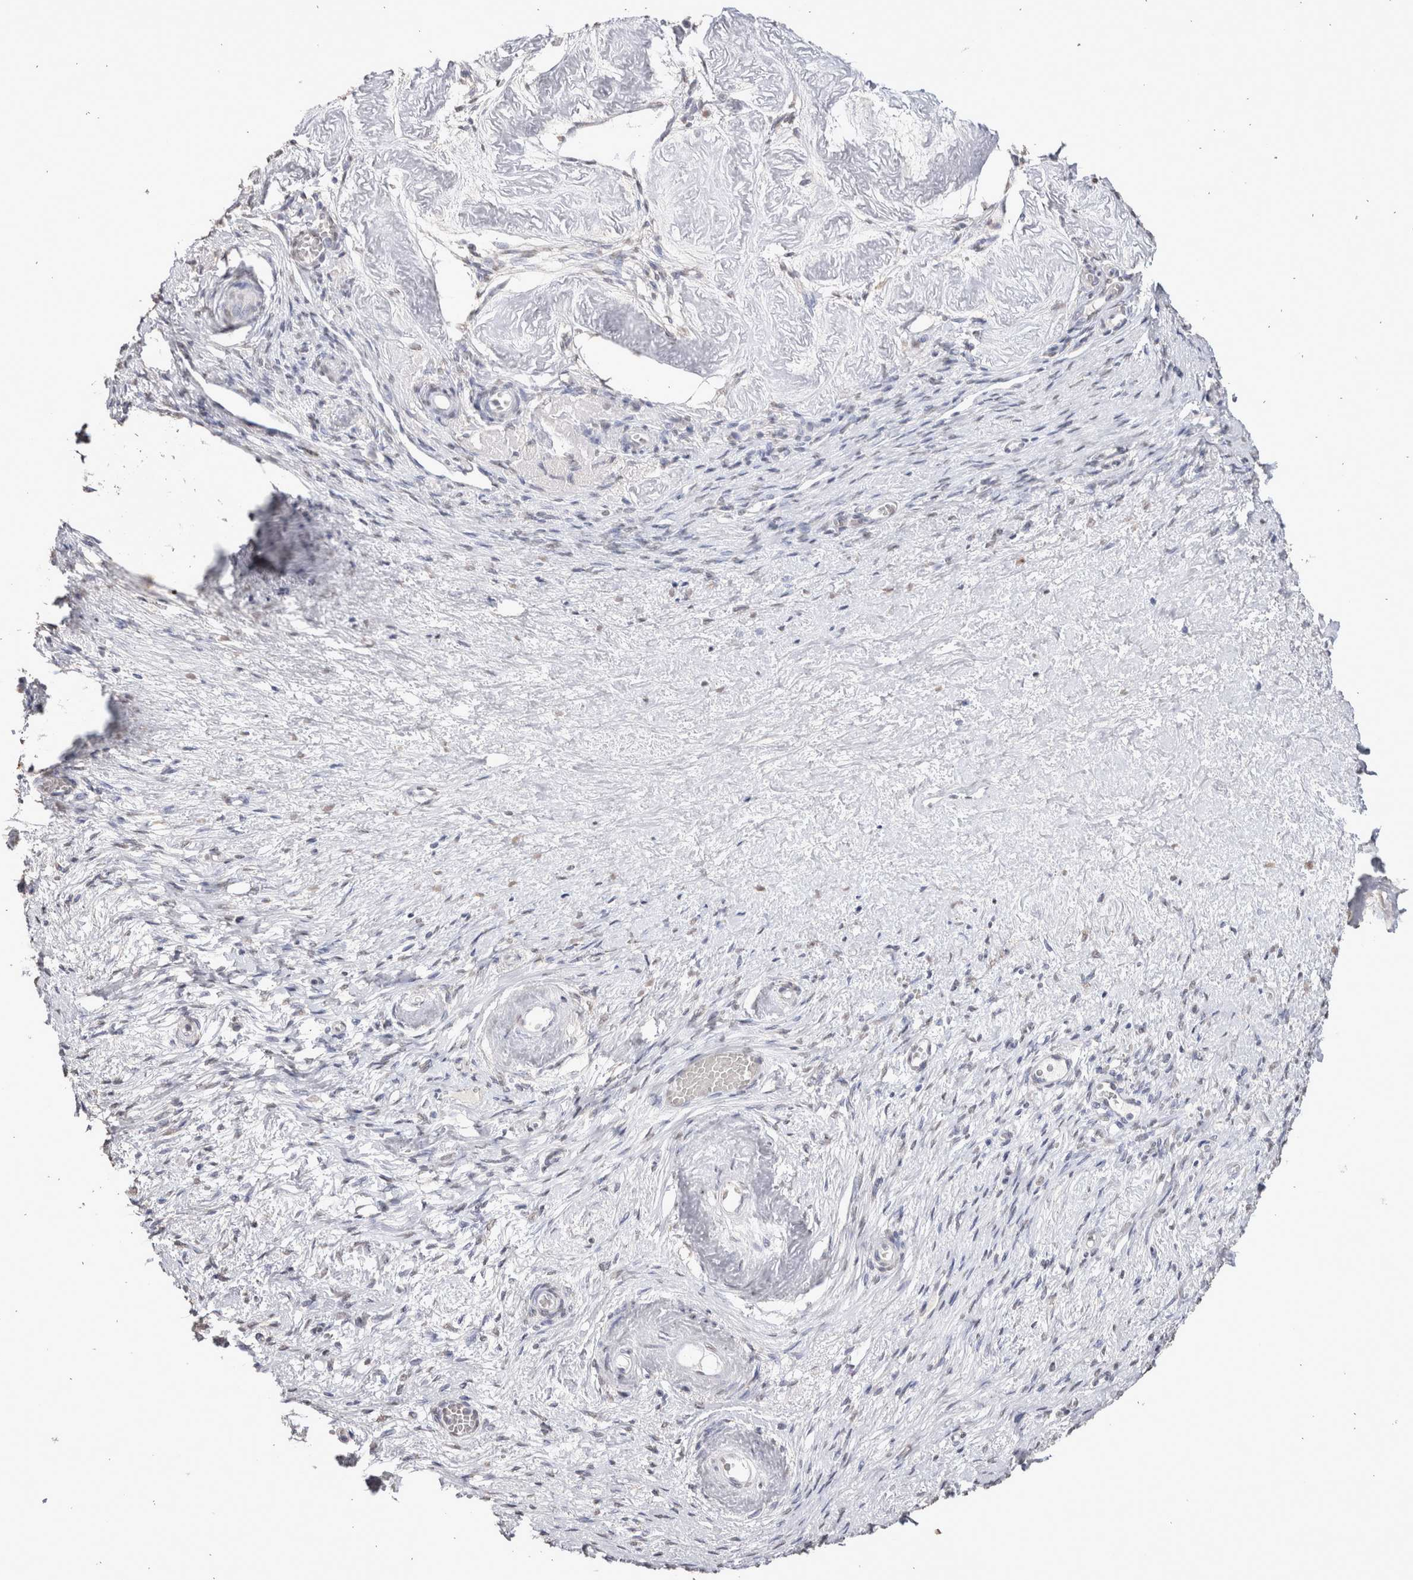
{"staining": {"intensity": "weak", "quantity": "<25%", "location": "nuclear"}, "tissue": "adipose tissue", "cell_type": "Adipocytes", "image_type": "normal", "snomed": [{"axis": "morphology", "description": "Normal tissue, NOS"}, {"axis": "topography", "description": "Vascular tissue"}, {"axis": "topography", "description": "Fallopian tube"}, {"axis": "topography", "description": "Ovary"}], "caption": "There is no significant positivity in adipocytes of adipose tissue. (Stains: DAB immunohistochemistry with hematoxylin counter stain, Microscopy: brightfield microscopy at high magnification).", "gene": "LGALS2", "patient": {"sex": "female", "age": 67}}